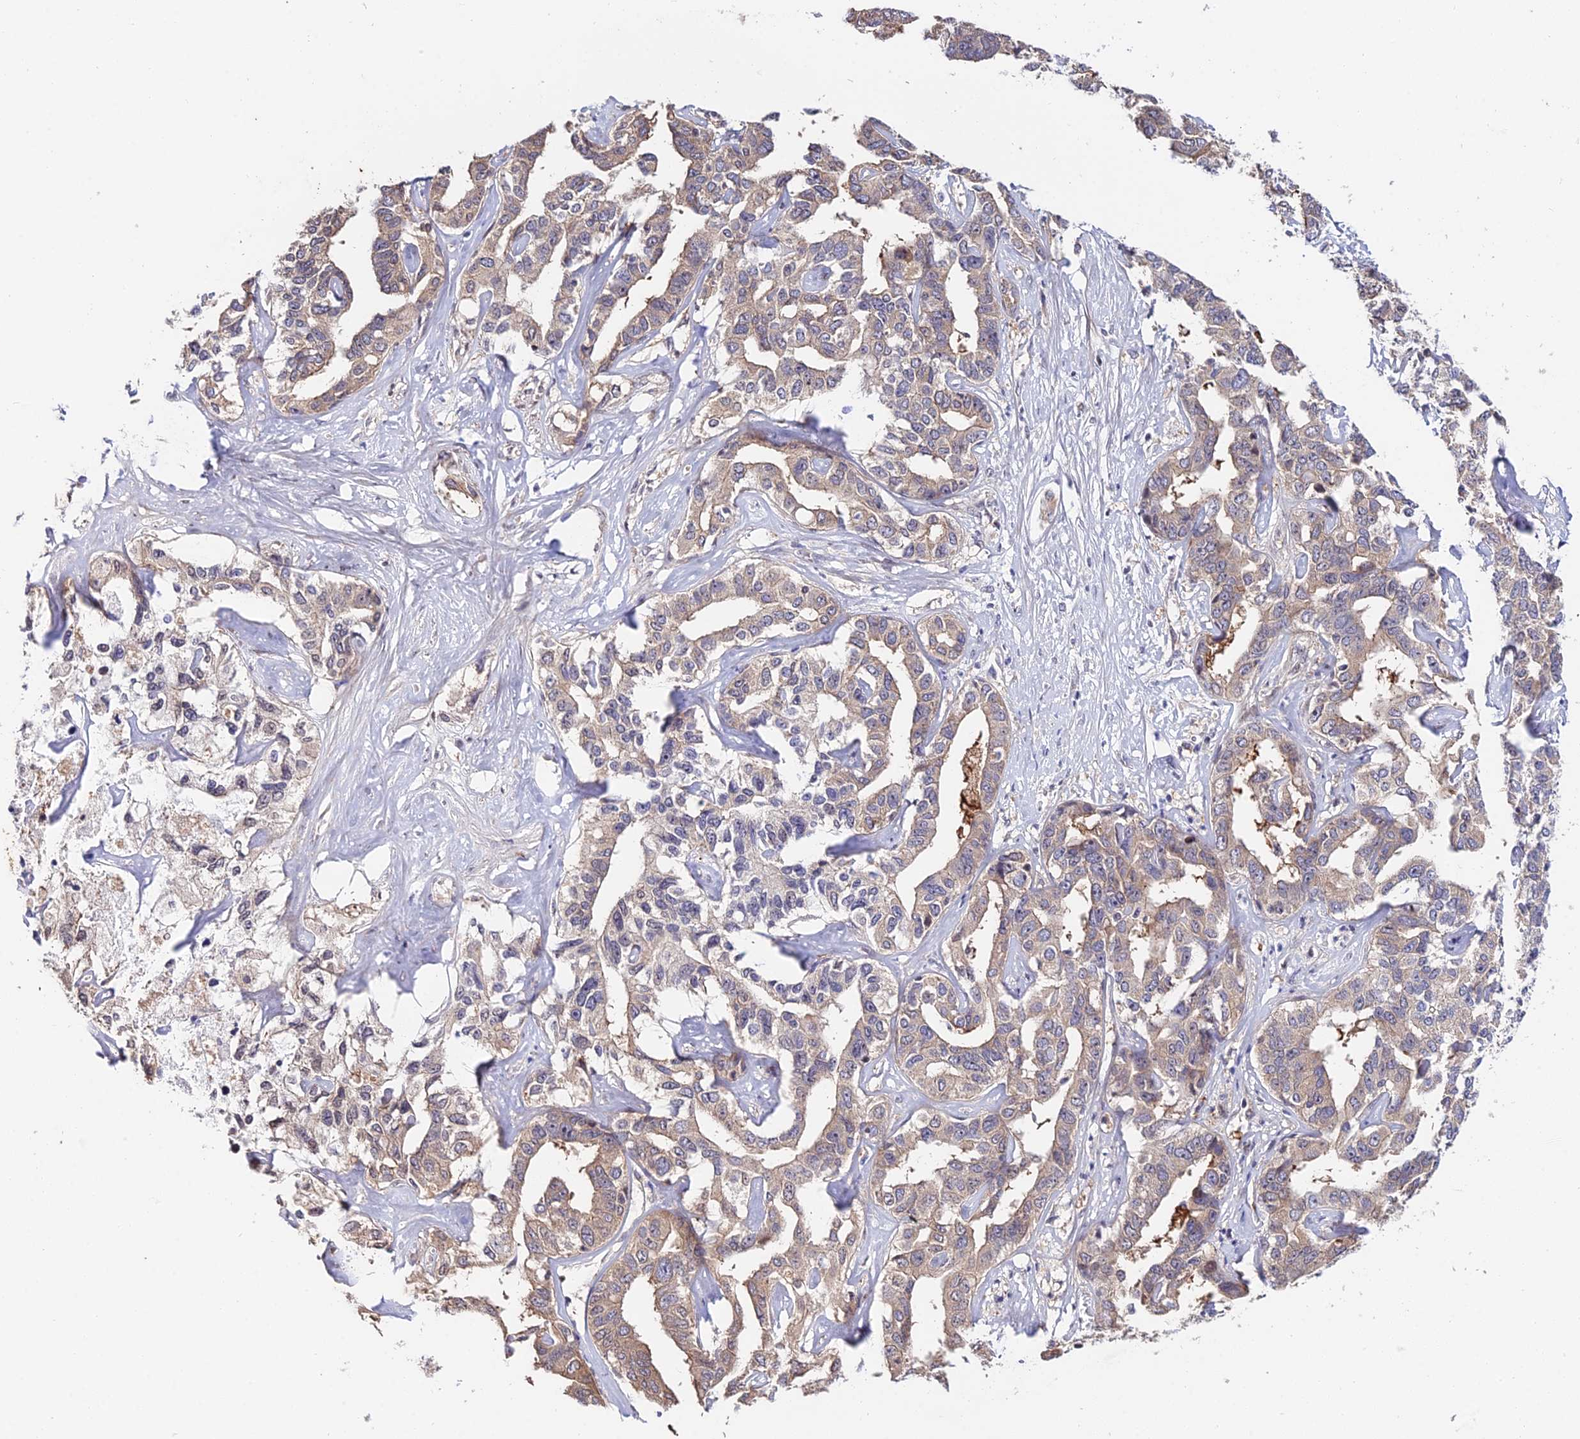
{"staining": {"intensity": "weak", "quantity": "25%-75%", "location": "cytoplasmic/membranous"}, "tissue": "liver cancer", "cell_type": "Tumor cells", "image_type": "cancer", "snomed": [{"axis": "morphology", "description": "Cholangiocarcinoma"}, {"axis": "topography", "description": "Liver"}], "caption": "Immunohistochemical staining of liver cholangiocarcinoma shows weak cytoplasmic/membranous protein staining in approximately 25%-75% of tumor cells. Nuclei are stained in blue.", "gene": "INPP4A", "patient": {"sex": "male", "age": 59}}